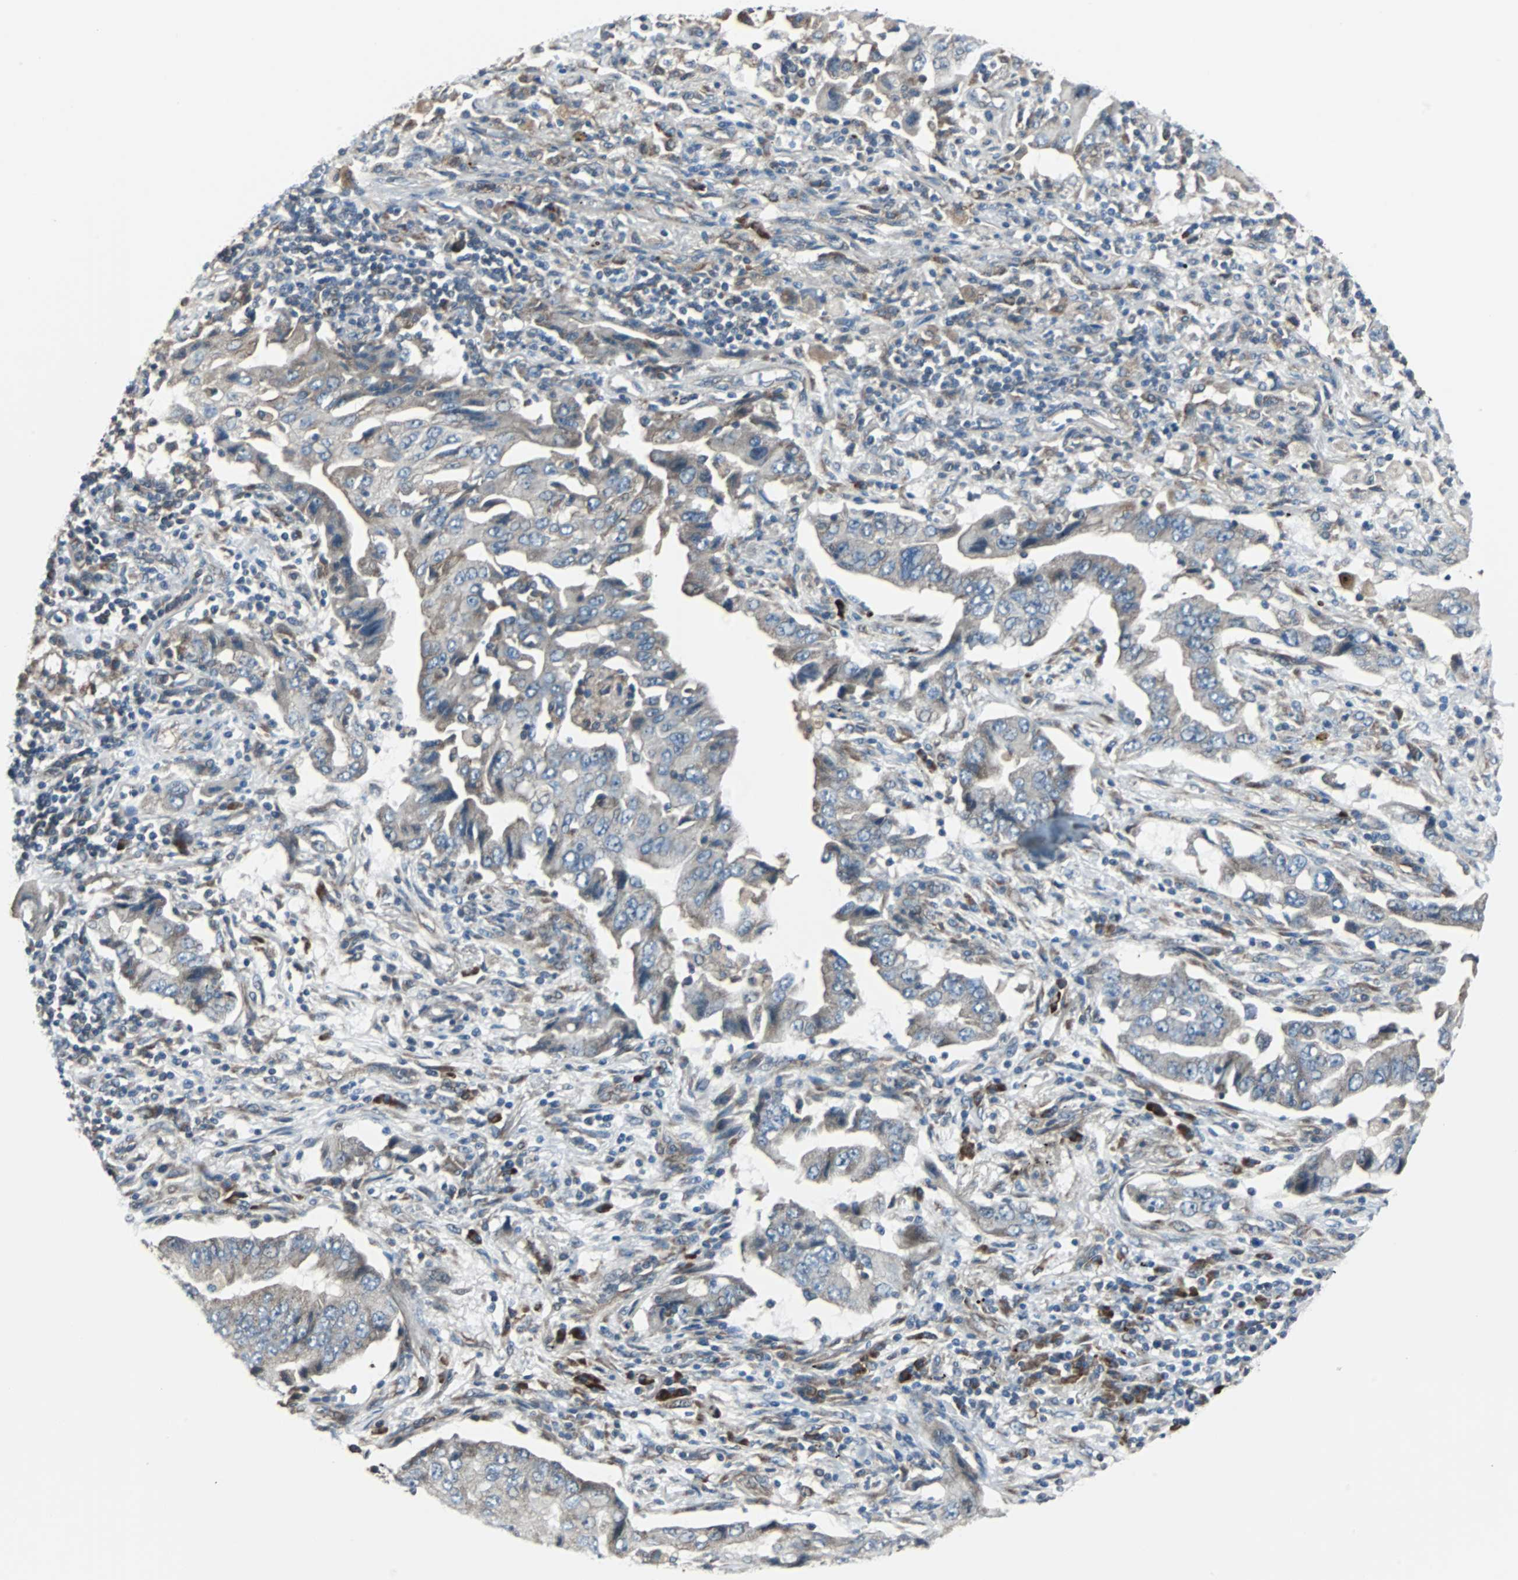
{"staining": {"intensity": "weak", "quantity": "25%-75%", "location": "cytoplasmic/membranous"}, "tissue": "lung cancer", "cell_type": "Tumor cells", "image_type": "cancer", "snomed": [{"axis": "morphology", "description": "Adenocarcinoma, NOS"}, {"axis": "topography", "description": "Lung"}], "caption": "Immunohistochemical staining of human lung cancer shows low levels of weak cytoplasmic/membranous protein positivity in approximately 25%-75% of tumor cells.", "gene": "CHP1", "patient": {"sex": "female", "age": 65}}